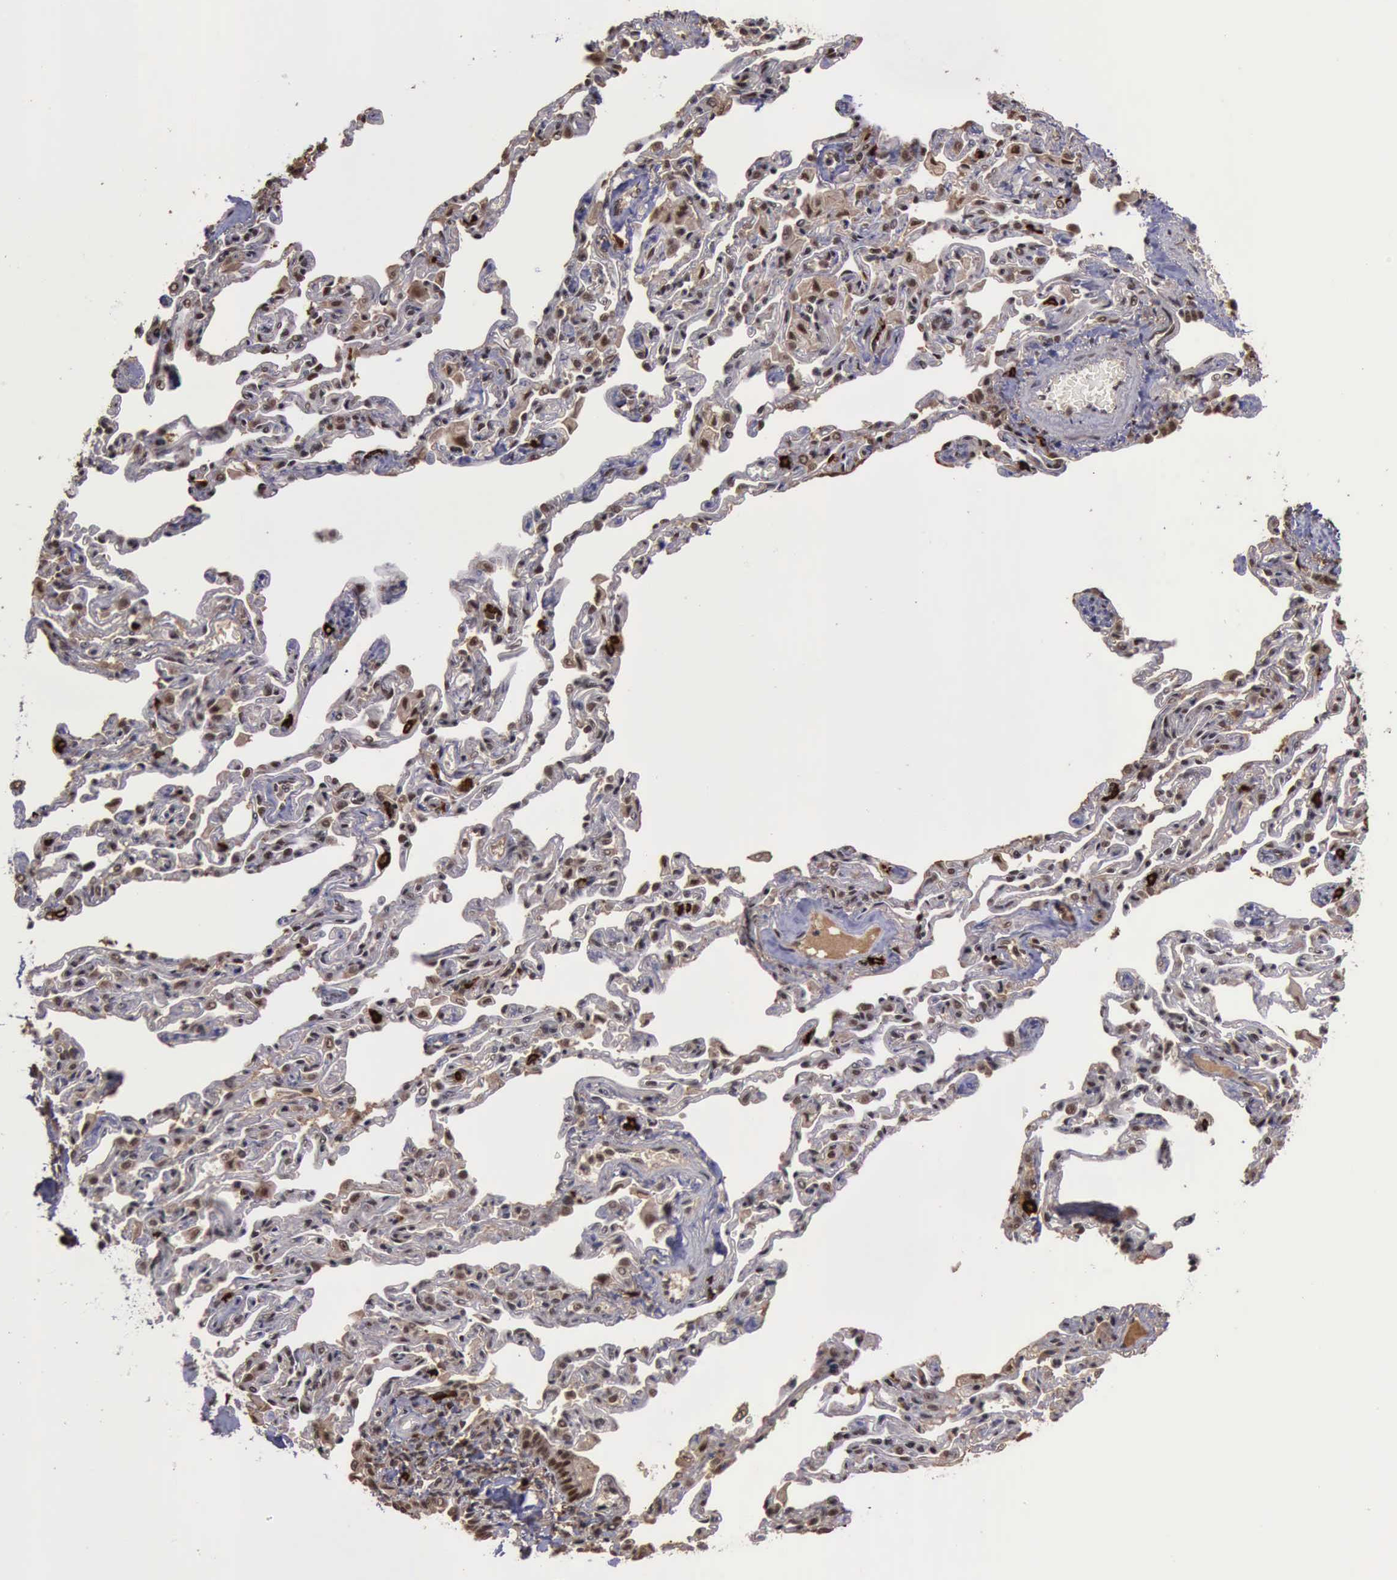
{"staining": {"intensity": "strong", "quantity": ">75%", "location": "cytoplasmic/membranous,nuclear"}, "tissue": "bronchus", "cell_type": "Respiratory epithelial cells", "image_type": "normal", "snomed": [{"axis": "morphology", "description": "Normal tissue, NOS"}, {"axis": "topography", "description": "Cartilage tissue"}, {"axis": "topography", "description": "Bronchus"}, {"axis": "topography", "description": "Lung"}], "caption": "A photomicrograph showing strong cytoplasmic/membranous,nuclear positivity in about >75% of respiratory epithelial cells in normal bronchus, as visualized by brown immunohistochemical staining.", "gene": "TRMT2A", "patient": {"sex": "male", "age": 64}}